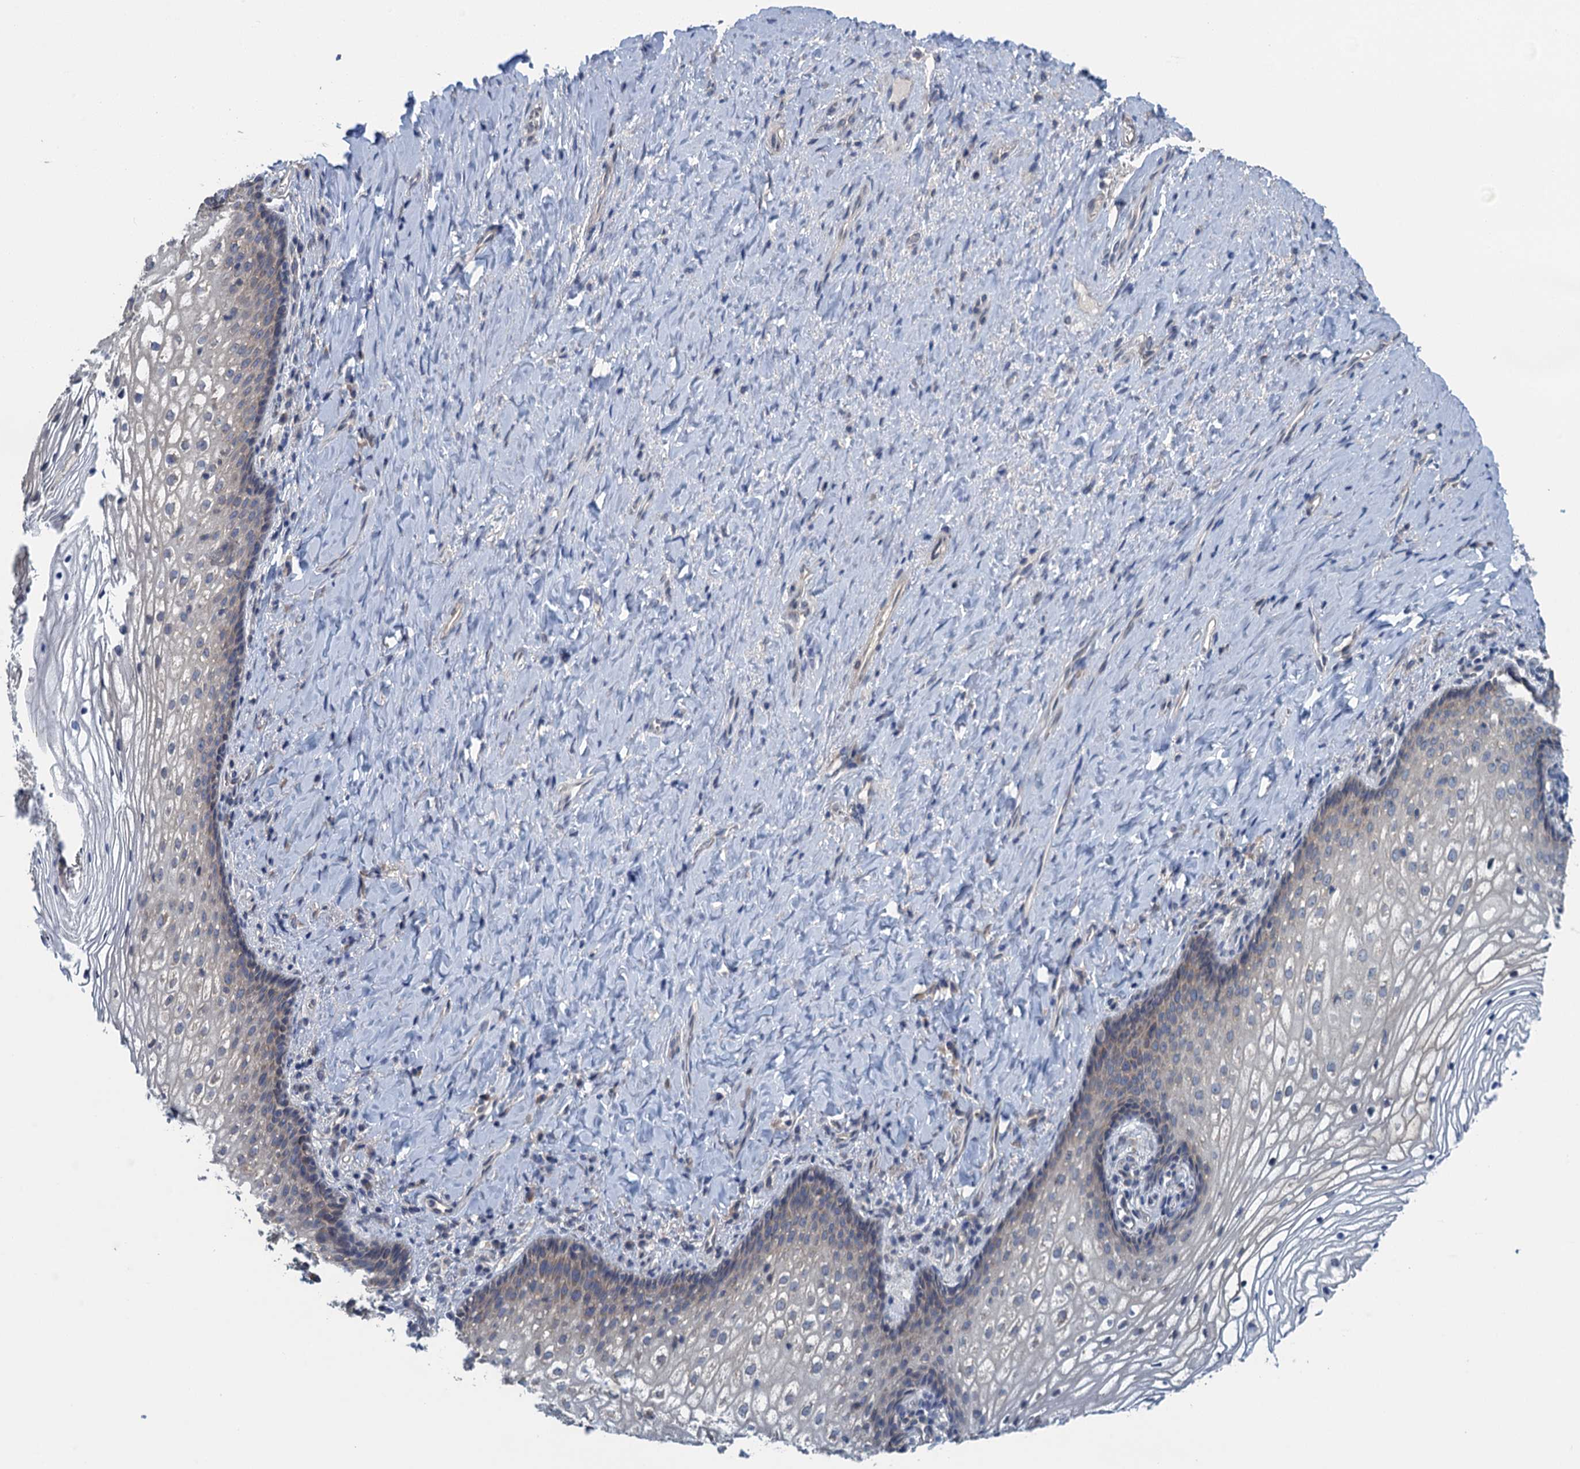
{"staining": {"intensity": "weak", "quantity": "<25%", "location": "cytoplasmic/membranous"}, "tissue": "vagina", "cell_type": "Squamous epithelial cells", "image_type": "normal", "snomed": [{"axis": "morphology", "description": "Normal tissue, NOS"}, {"axis": "topography", "description": "Vagina"}], "caption": "Immunohistochemistry of benign vagina displays no positivity in squamous epithelial cells. (IHC, brightfield microscopy, high magnification).", "gene": "CTU2", "patient": {"sex": "female", "age": 60}}